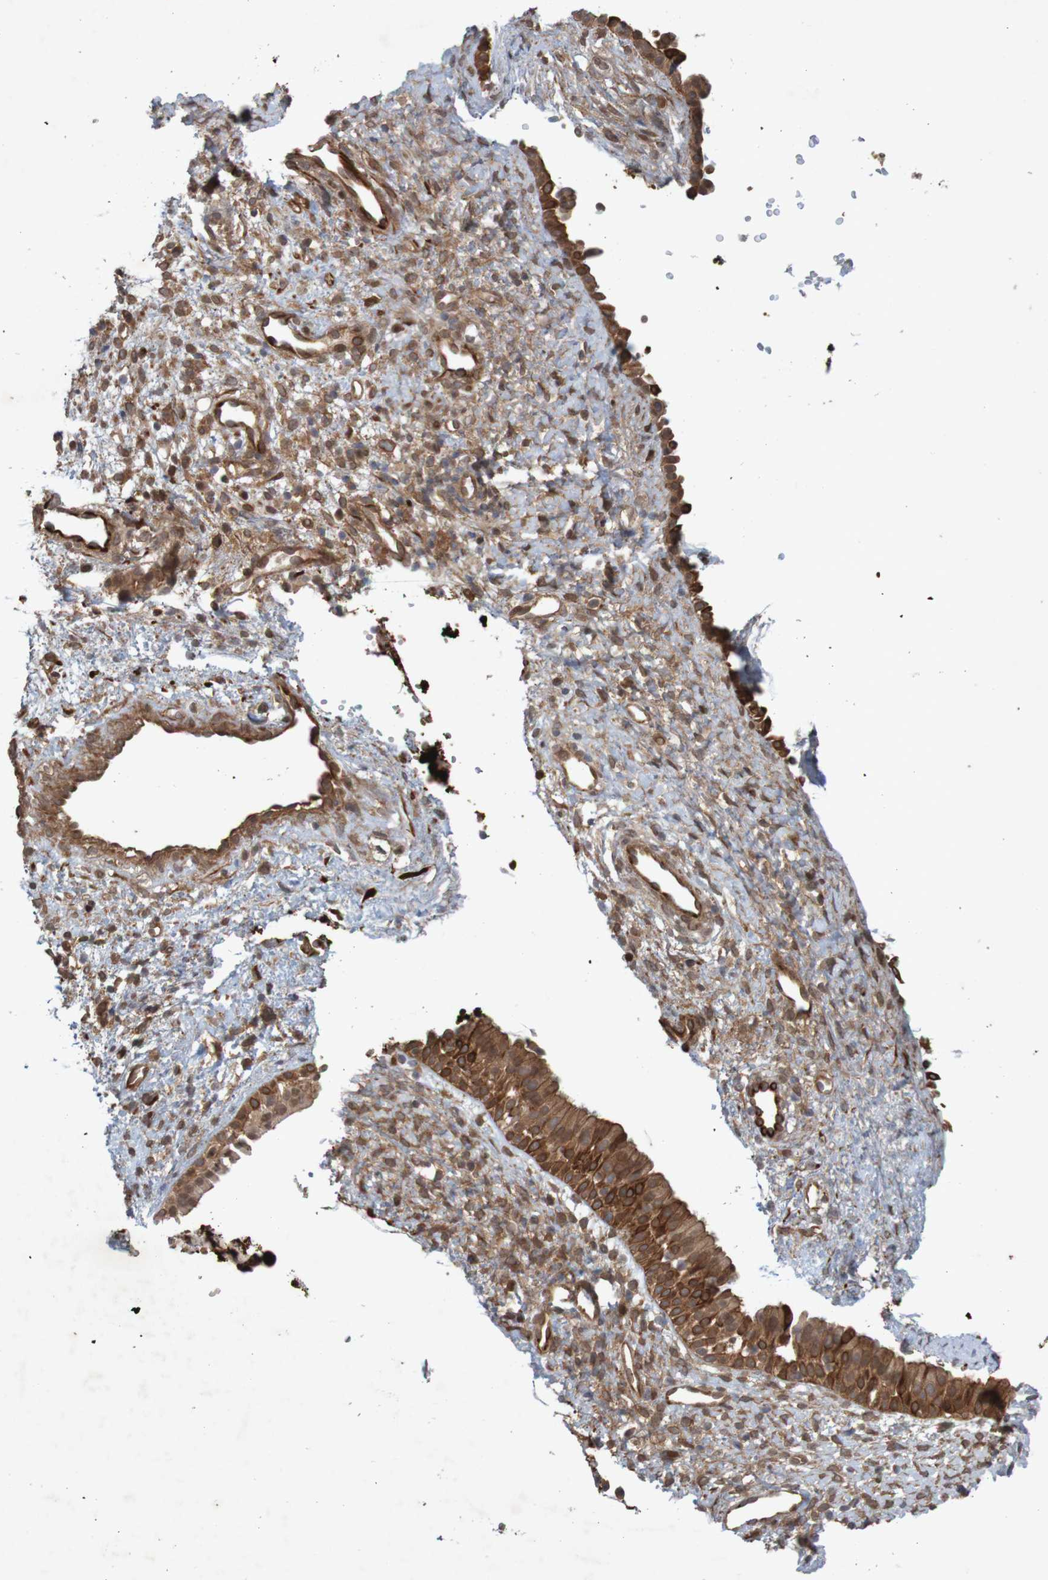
{"staining": {"intensity": "strong", "quantity": ">75%", "location": "cytoplasmic/membranous"}, "tissue": "nasopharynx", "cell_type": "Respiratory epithelial cells", "image_type": "normal", "snomed": [{"axis": "morphology", "description": "Normal tissue, NOS"}, {"axis": "topography", "description": "Nasopharynx"}], "caption": "Protein positivity by immunohistochemistry (IHC) displays strong cytoplasmic/membranous expression in approximately >75% of respiratory epithelial cells in benign nasopharynx.", "gene": "ARHGEF11", "patient": {"sex": "male", "age": 22}}